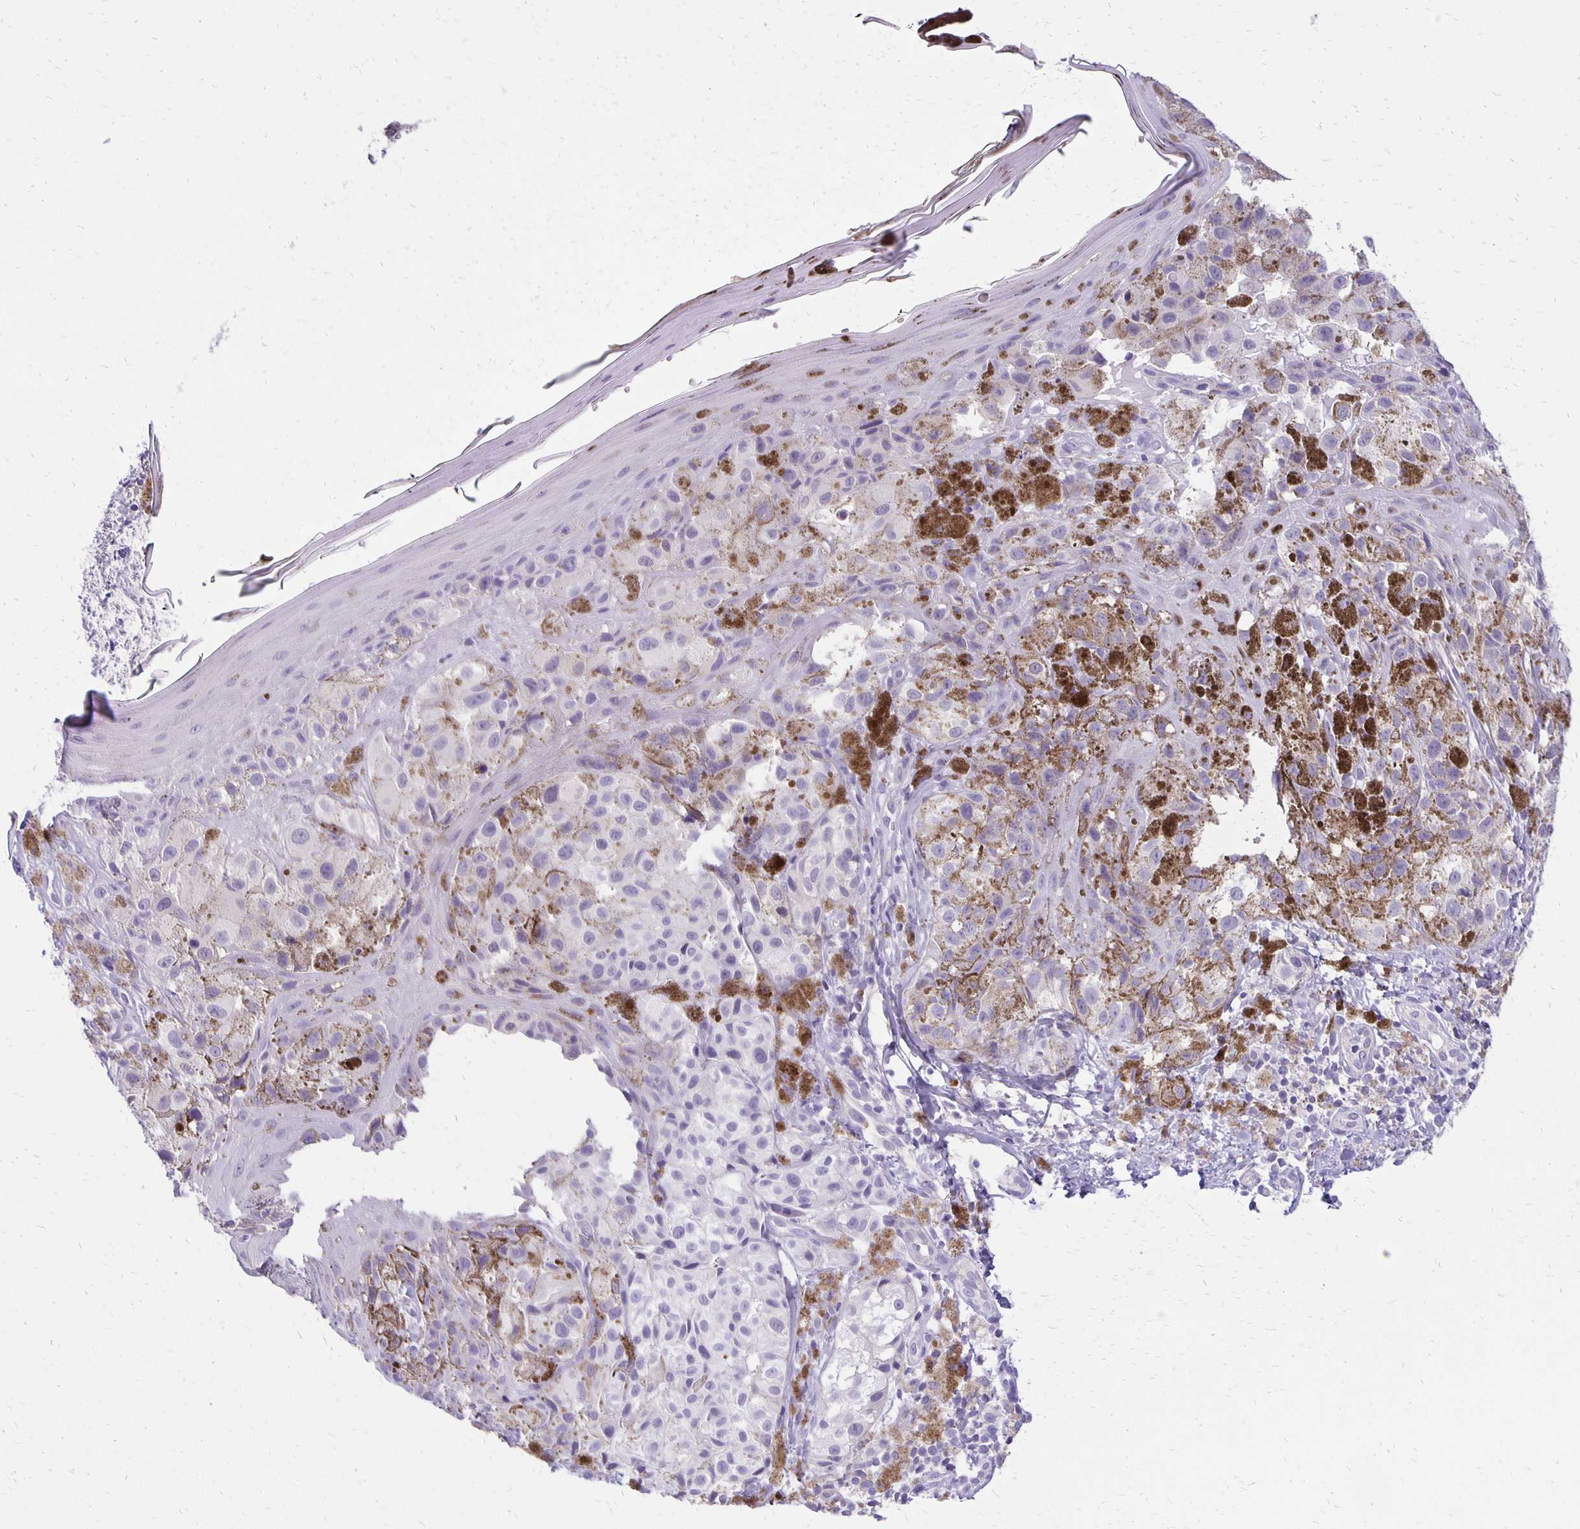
{"staining": {"intensity": "negative", "quantity": "none", "location": "none"}, "tissue": "melanoma", "cell_type": "Tumor cells", "image_type": "cancer", "snomed": [{"axis": "morphology", "description": "Malignant melanoma, NOS"}, {"axis": "topography", "description": "Skin"}], "caption": "This is an IHC micrograph of human melanoma. There is no expression in tumor cells.", "gene": "ANKRD45", "patient": {"sex": "male", "age": 61}}